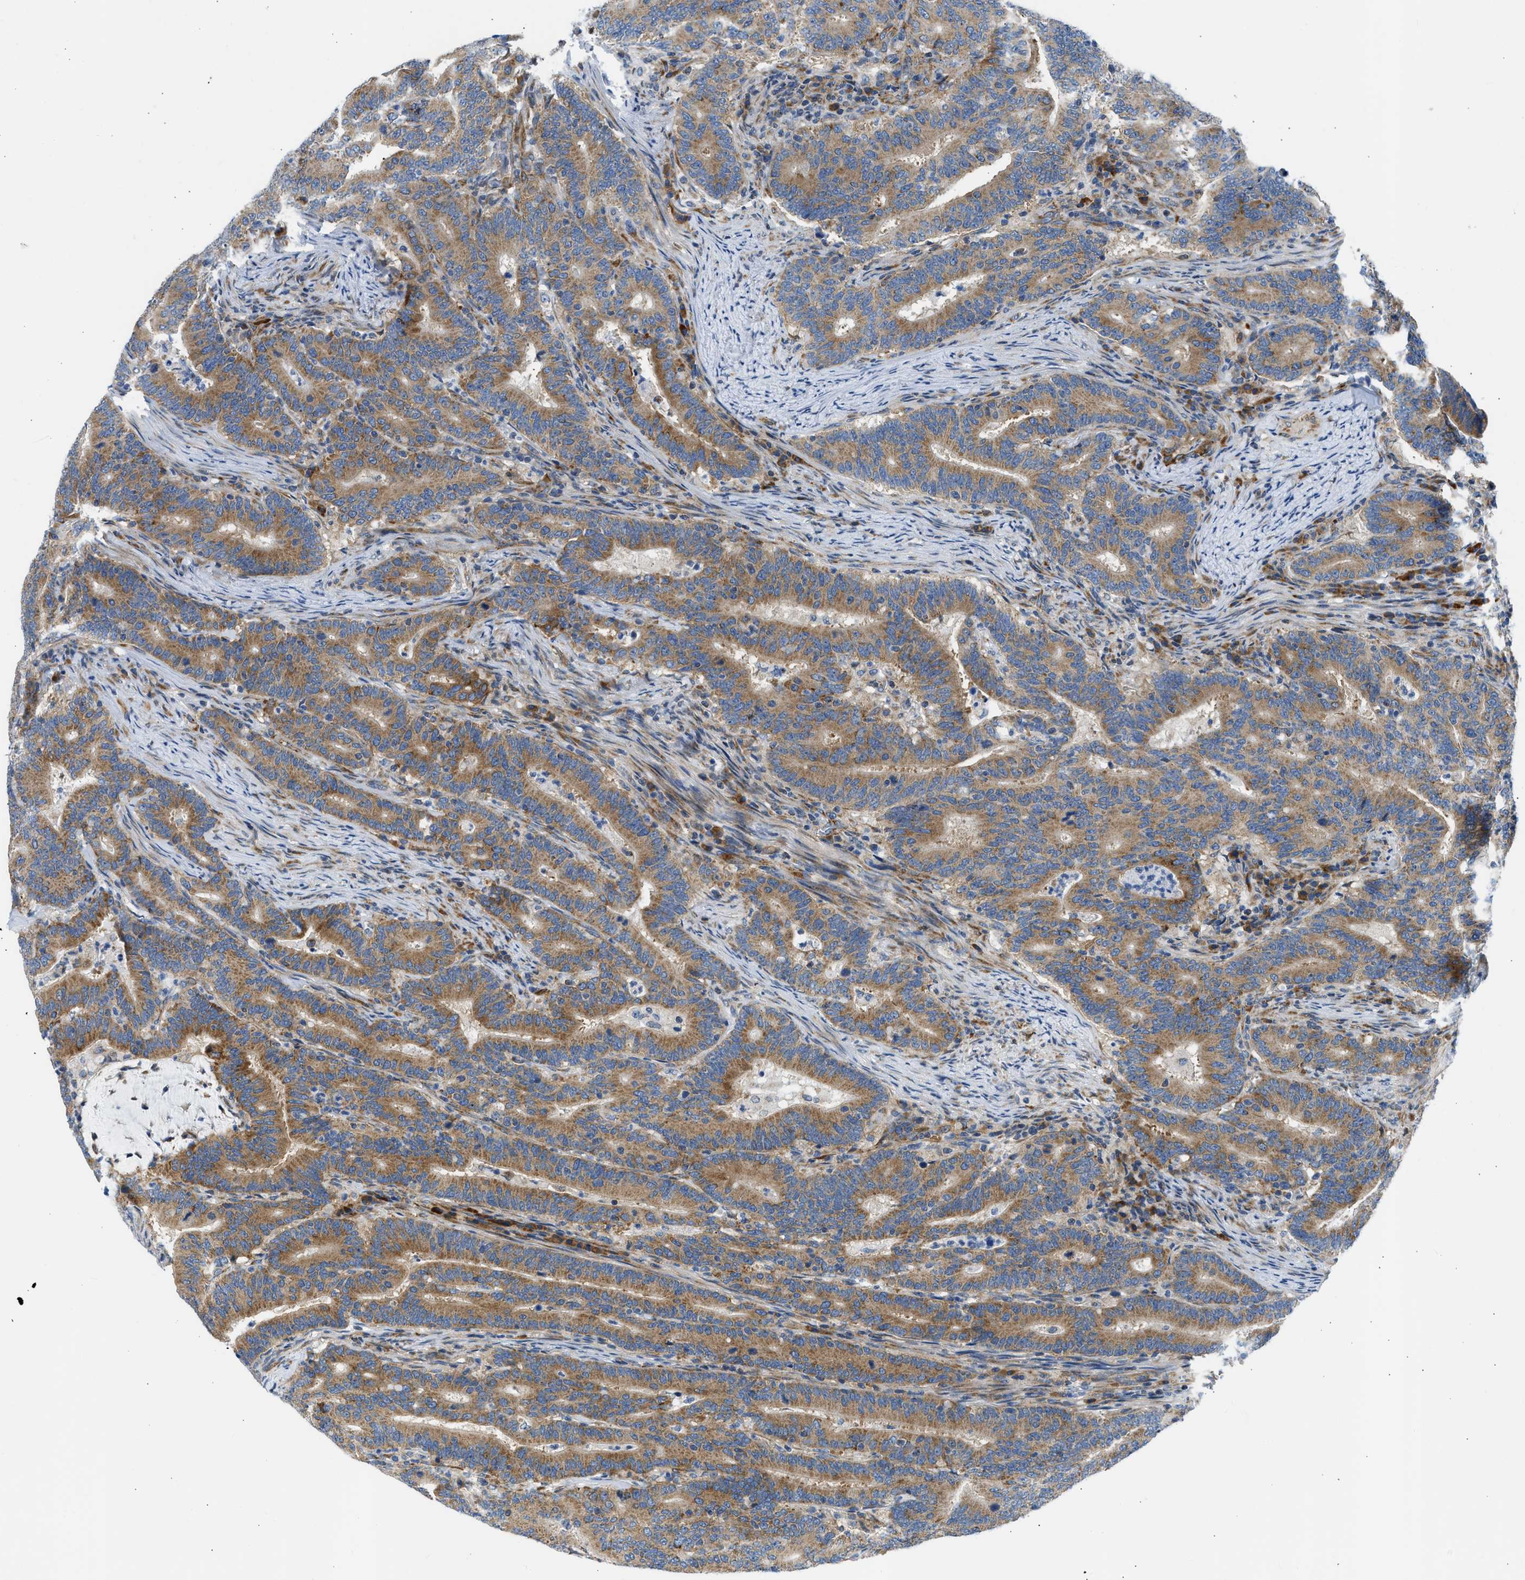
{"staining": {"intensity": "moderate", "quantity": ">75%", "location": "cytoplasmic/membranous"}, "tissue": "colorectal cancer", "cell_type": "Tumor cells", "image_type": "cancer", "snomed": [{"axis": "morphology", "description": "Adenocarcinoma, NOS"}, {"axis": "topography", "description": "Colon"}], "caption": "Moderate cytoplasmic/membranous expression is identified in approximately >75% of tumor cells in adenocarcinoma (colorectal).", "gene": "CAMKK2", "patient": {"sex": "female", "age": 66}}